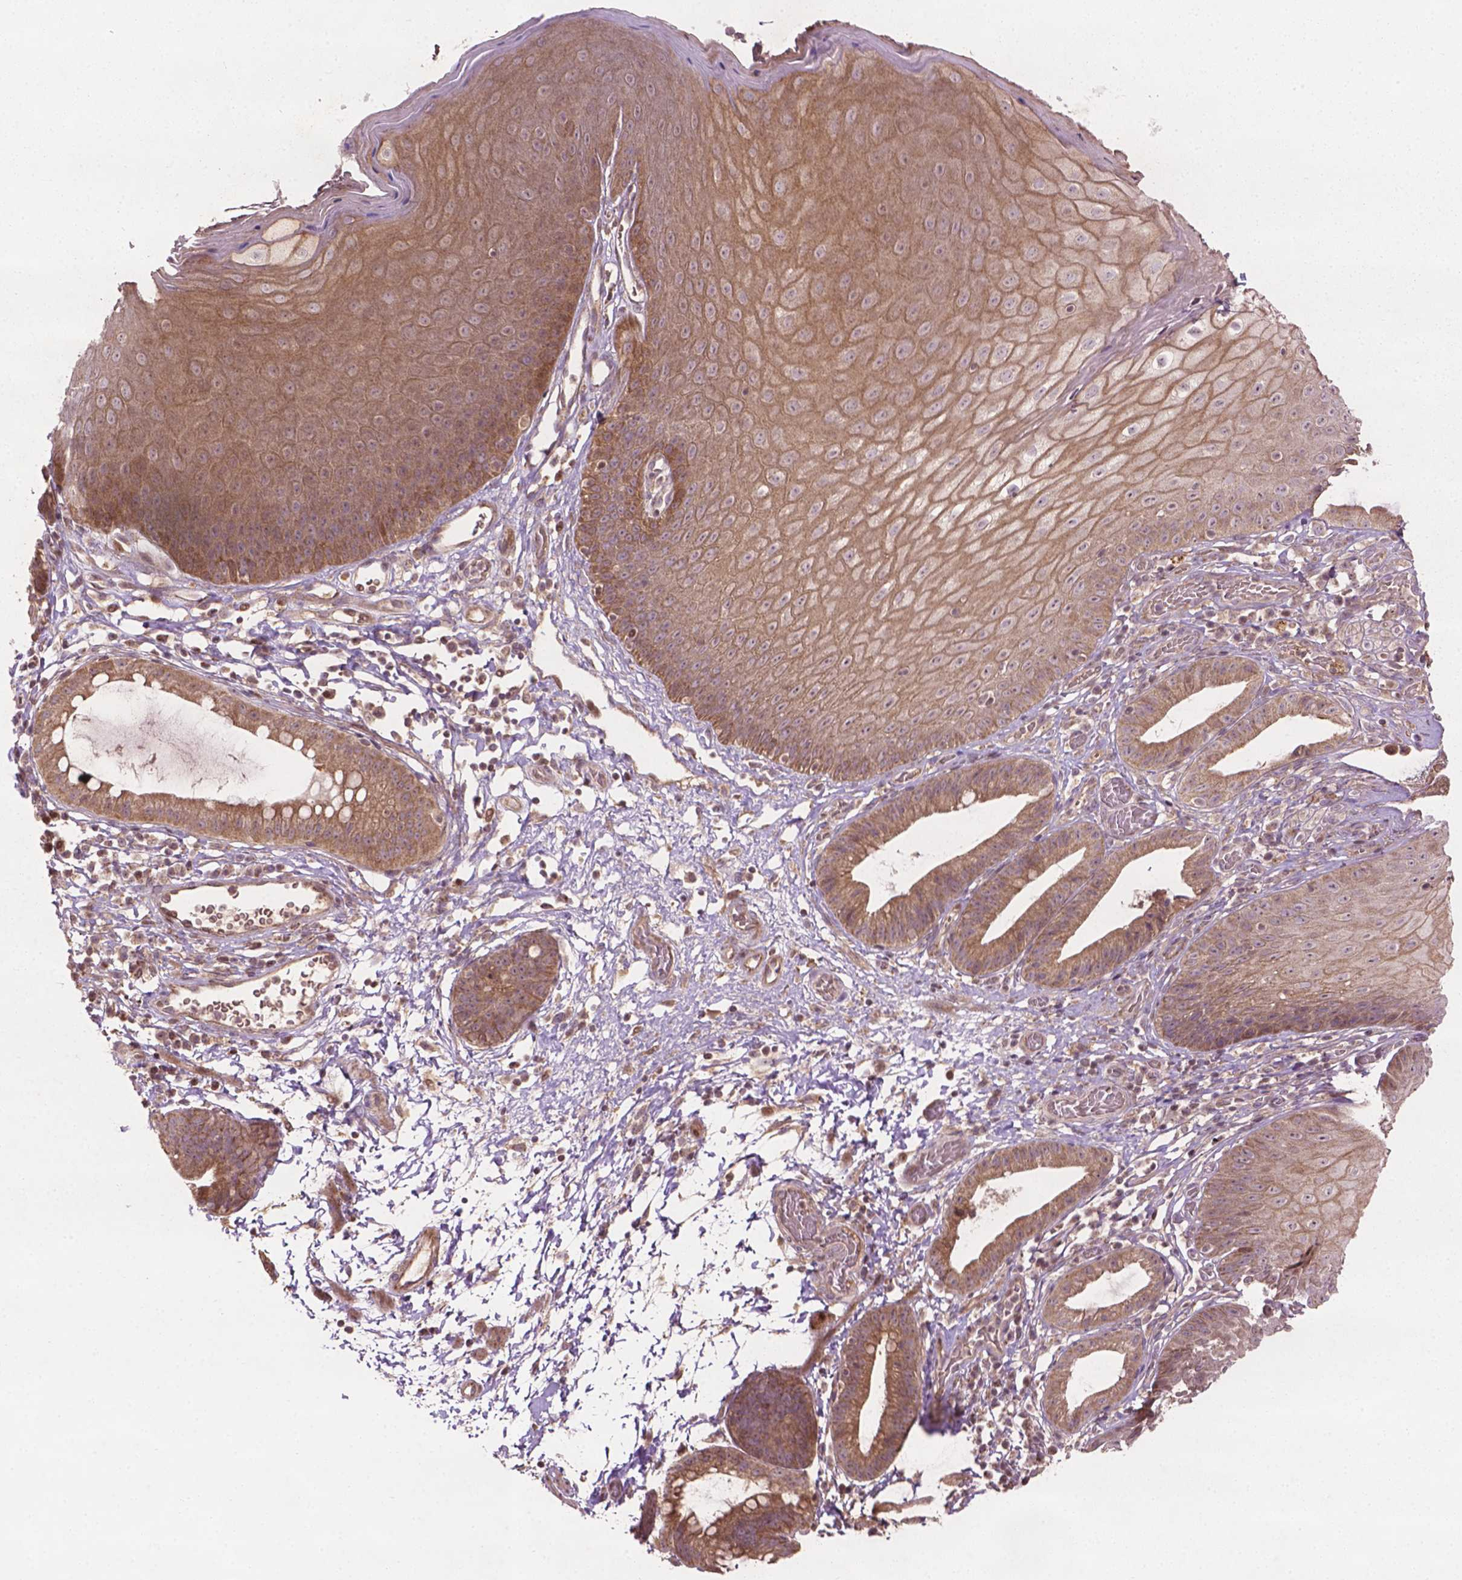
{"staining": {"intensity": "moderate", "quantity": ">75%", "location": "cytoplasmic/membranous"}, "tissue": "skin", "cell_type": "Epidermal cells", "image_type": "normal", "snomed": [{"axis": "morphology", "description": "Normal tissue, NOS"}, {"axis": "topography", "description": "Anal"}], "caption": "Protein analysis of normal skin demonstrates moderate cytoplasmic/membranous expression in approximately >75% of epidermal cells.", "gene": "B3GALNT2", "patient": {"sex": "male", "age": 53}}